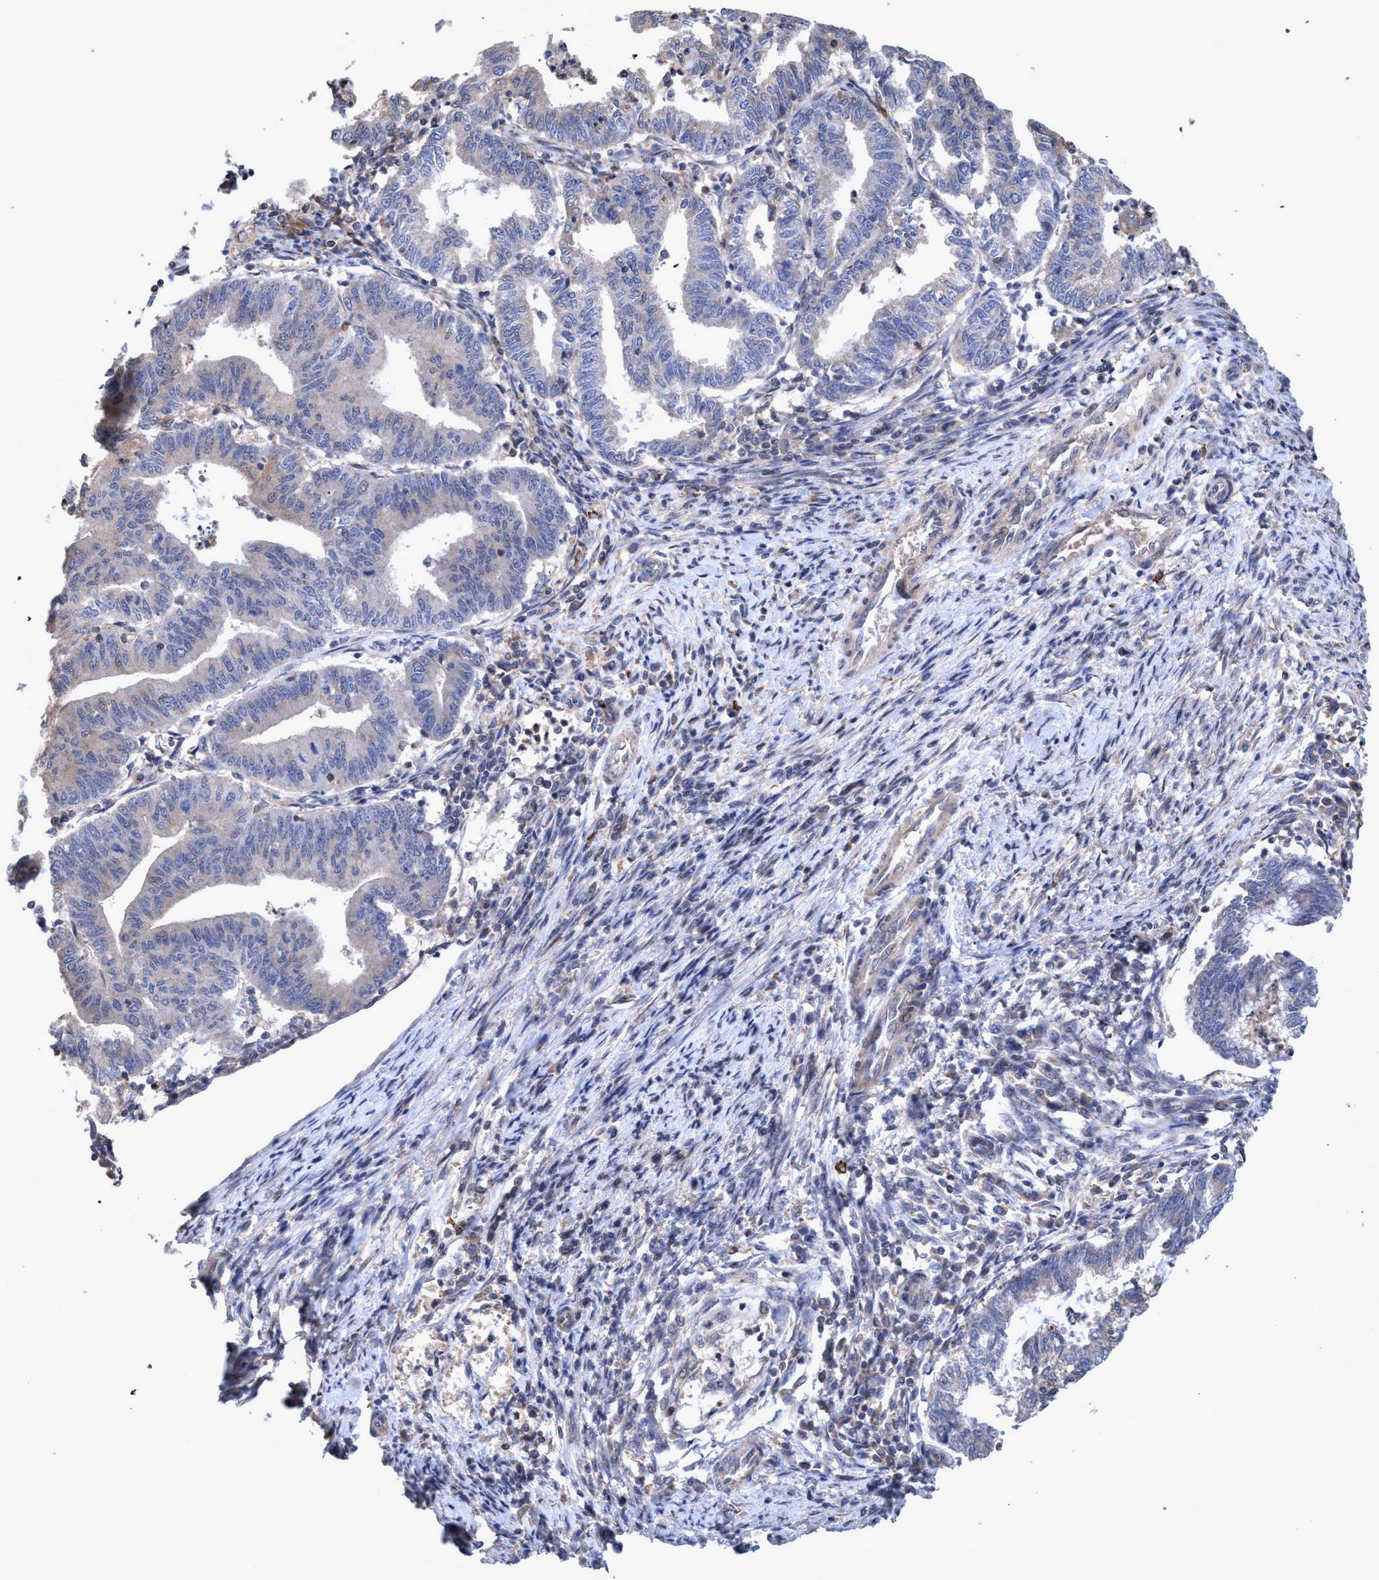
{"staining": {"intensity": "negative", "quantity": "none", "location": "none"}, "tissue": "endometrial cancer", "cell_type": "Tumor cells", "image_type": "cancer", "snomed": [{"axis": "morphology", "description": "Polyp, NOS"}, {"axis": "morphology", "description": "Adenocarcinoma, NOS"}, {"axis": "morphology", "description": "Adenoma, NOS"}, {"axis": "topography", "description": "Endometrium"}], "caption": "This is a image of IHC staining of endometrial cancer (adenoma), which shows no staining in tumor cells.", "gene": "ZNF677", "patient": {"sex": "female", "age": 79}}